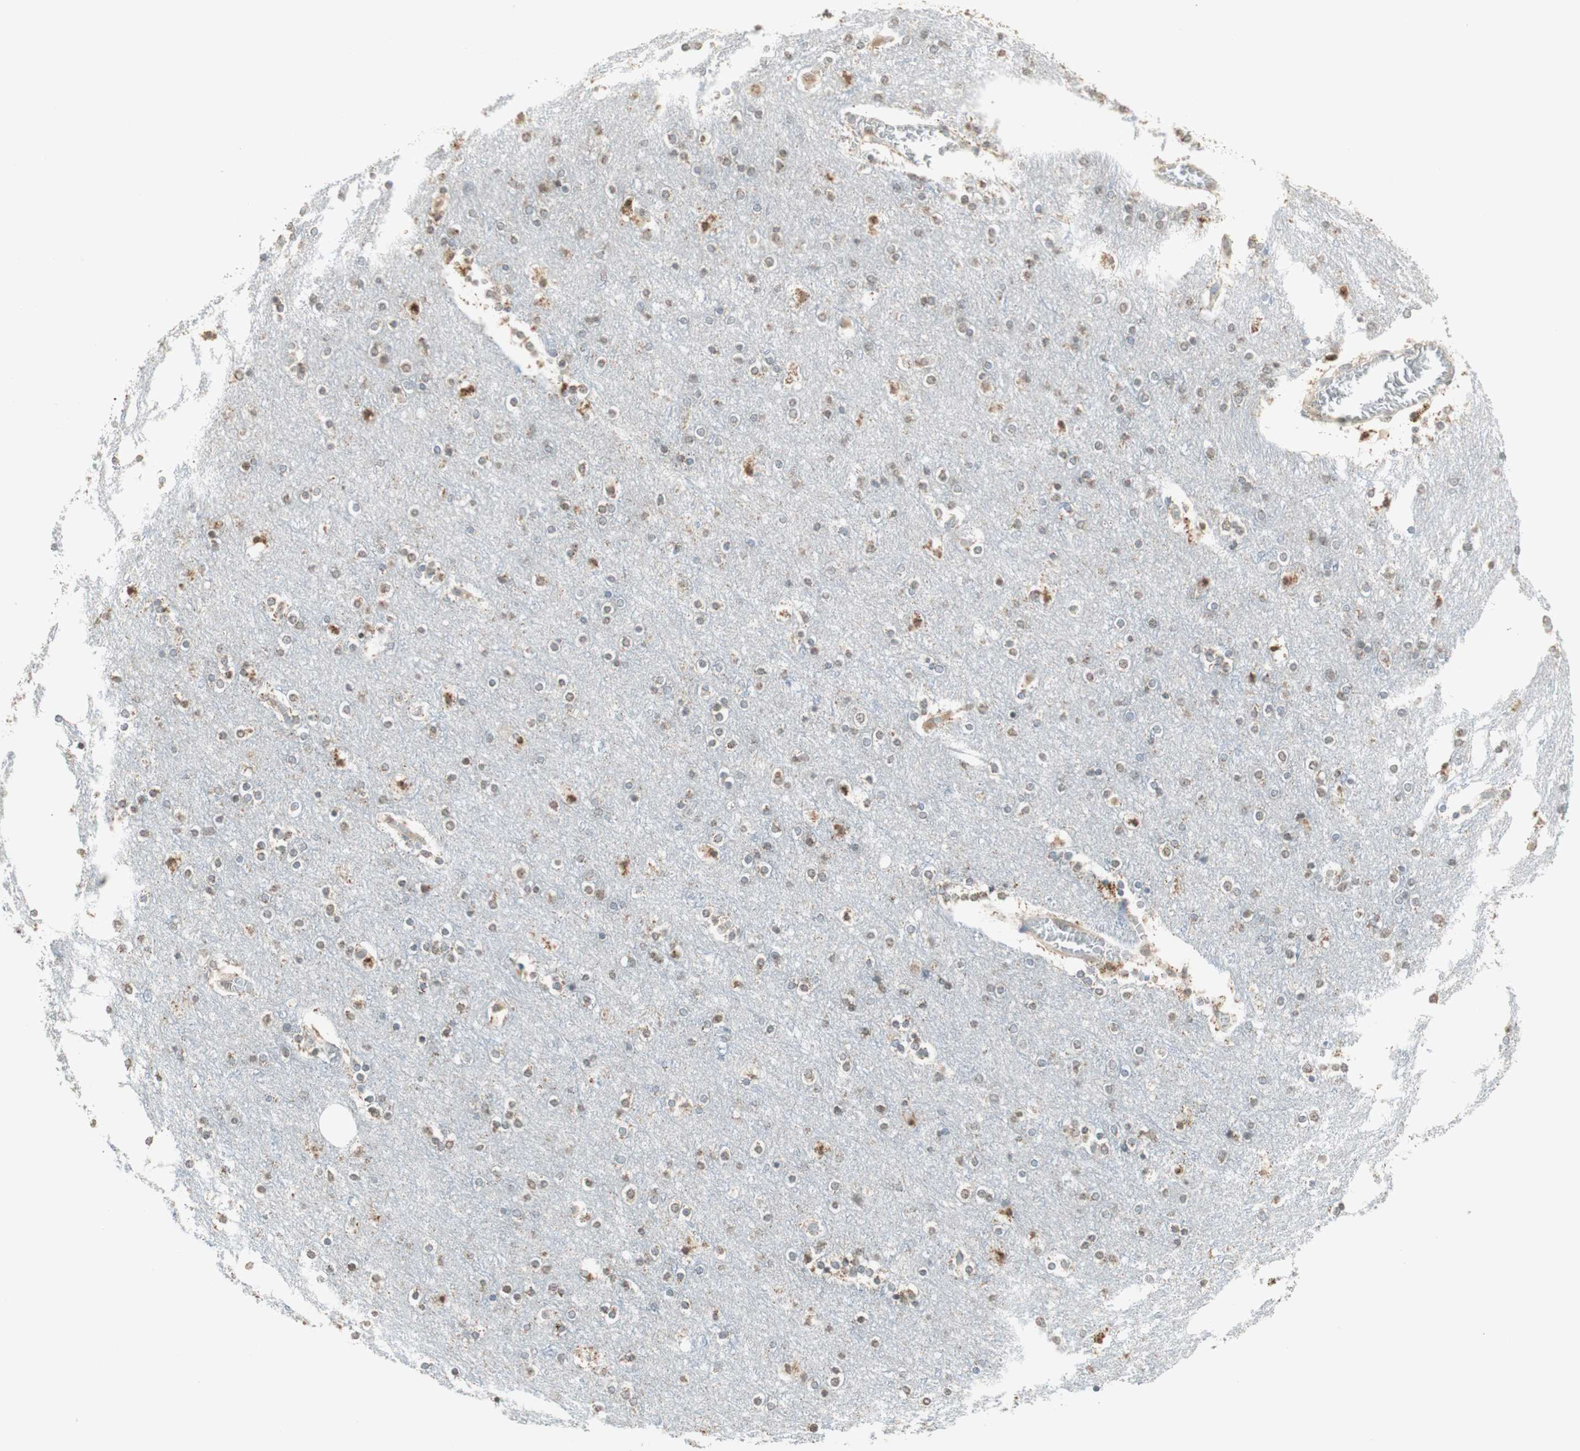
{"staining": {"intensity": "negative", "quantity": "none", "location": "none"}, "tissue": "cerebral cortex", "cell_type": "Endothelial cells", "image_type": "normal", "snomed": [{"axis": "morphology", "description": "Normal tissue, NOS"}, {"axis": "topography", "description": "Cerebral cortex"}], "caption": "High power microscopy image of an IHC photomicrograph of unremarkable cerebral cortex, revealing no significant expression in endothelial cells.", "gene": "PRELID1", "patient": {"sex": "female", "age": 54}}